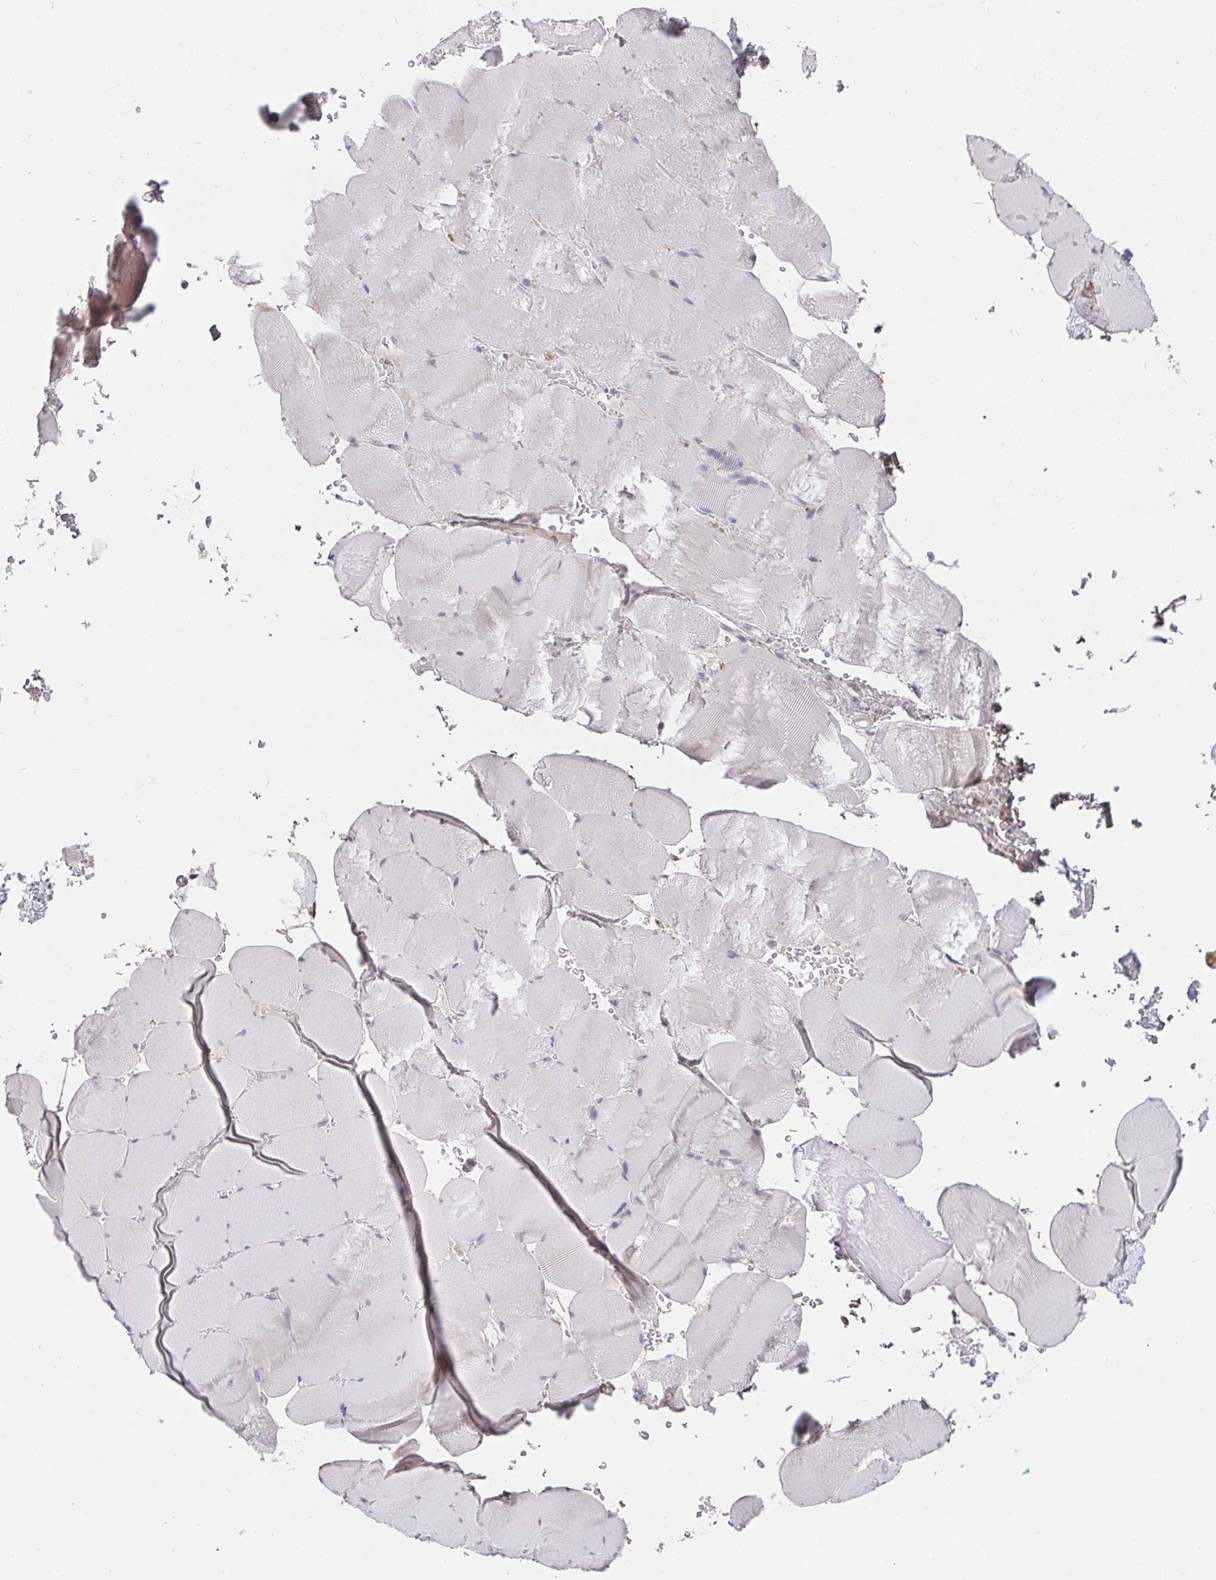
{"staining": {"intensity": "negative", "quantity": "none", "location": "none"}, "tissue": "skeletal muscle", "cell_type": "Myocytes", "image_type": "normal", "snomed": [{"axis": "morphology", "description": "Normal tissue, NOS"}, {"axis": "topography", "description": "Skeletal muscle"}, {"axis": "topography", "description": "Head-Neck"}], "caption": "Myocytes show no significant positivity in benign skeletal muscle. Brightfield microscopy of IHC stained with DAB (brown) and hematoxylin (blue), captured at high magnification.", "gene": "RCOR1", "patient": {"sex": "male", "age": 66}}